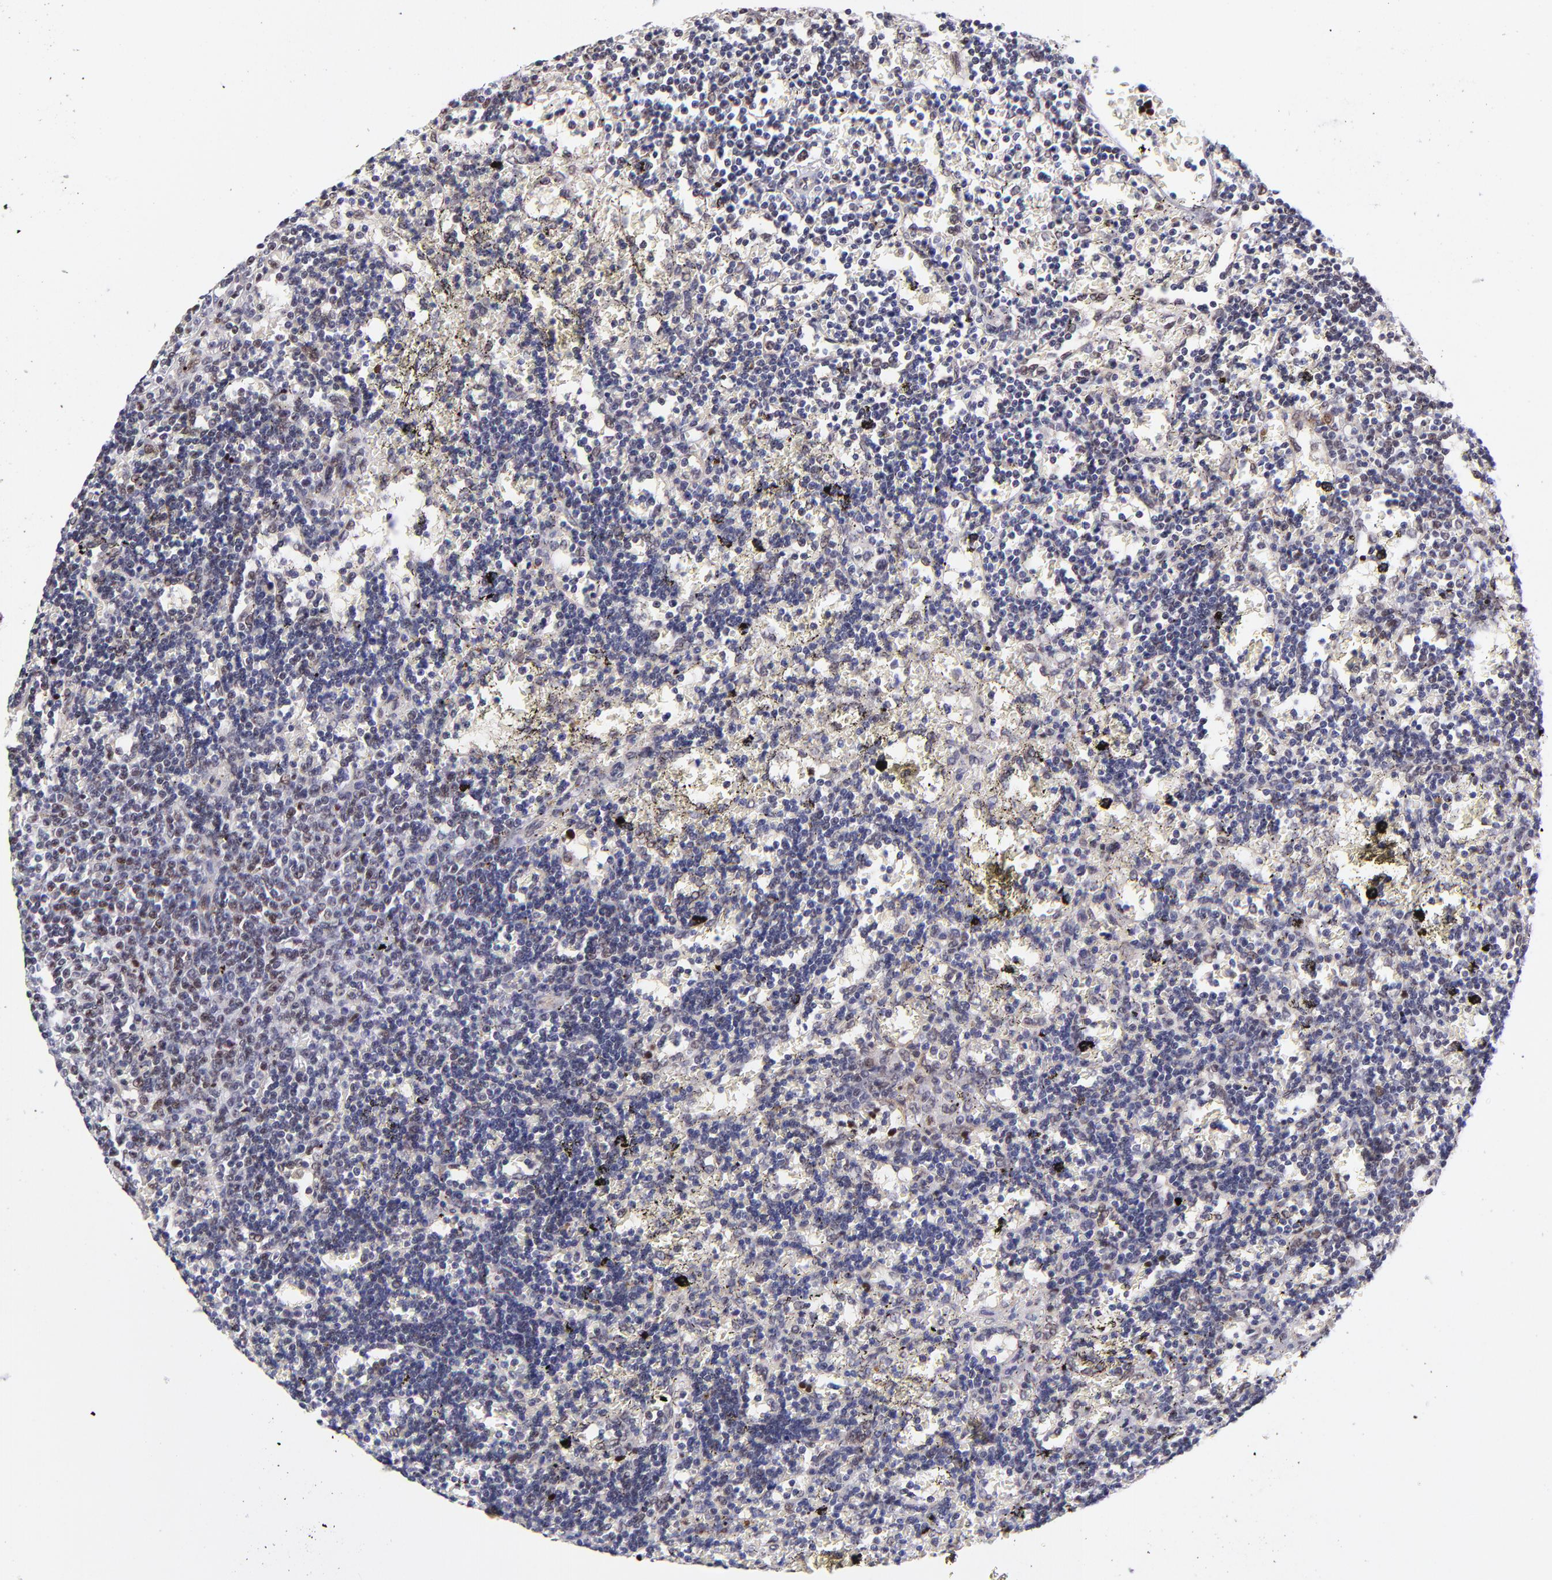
{"staining": {"intensity": "negative", "quantity": "none", "location": "none"}, "tissue": "lymphoma", "cell_type": "Tumor cells", "image_type": "cancer", "snomed": [{"axis": "morphology", "description": "Malignant lymphoma, non-Hodgkin's type, Low grade"}, {"axis": "topography", "description": "Spleen"}], "caption": "High magnification brightfield microscopy of lymphoma stained with DAB (brown) and counterstained with hematoxylin (blue): tumor cells show no significant staining. (Immunohistochemistry, brightfield microscopy, high magnification).", "gene": "SOX6", "patient": {"sex": "male", "age": 60}}